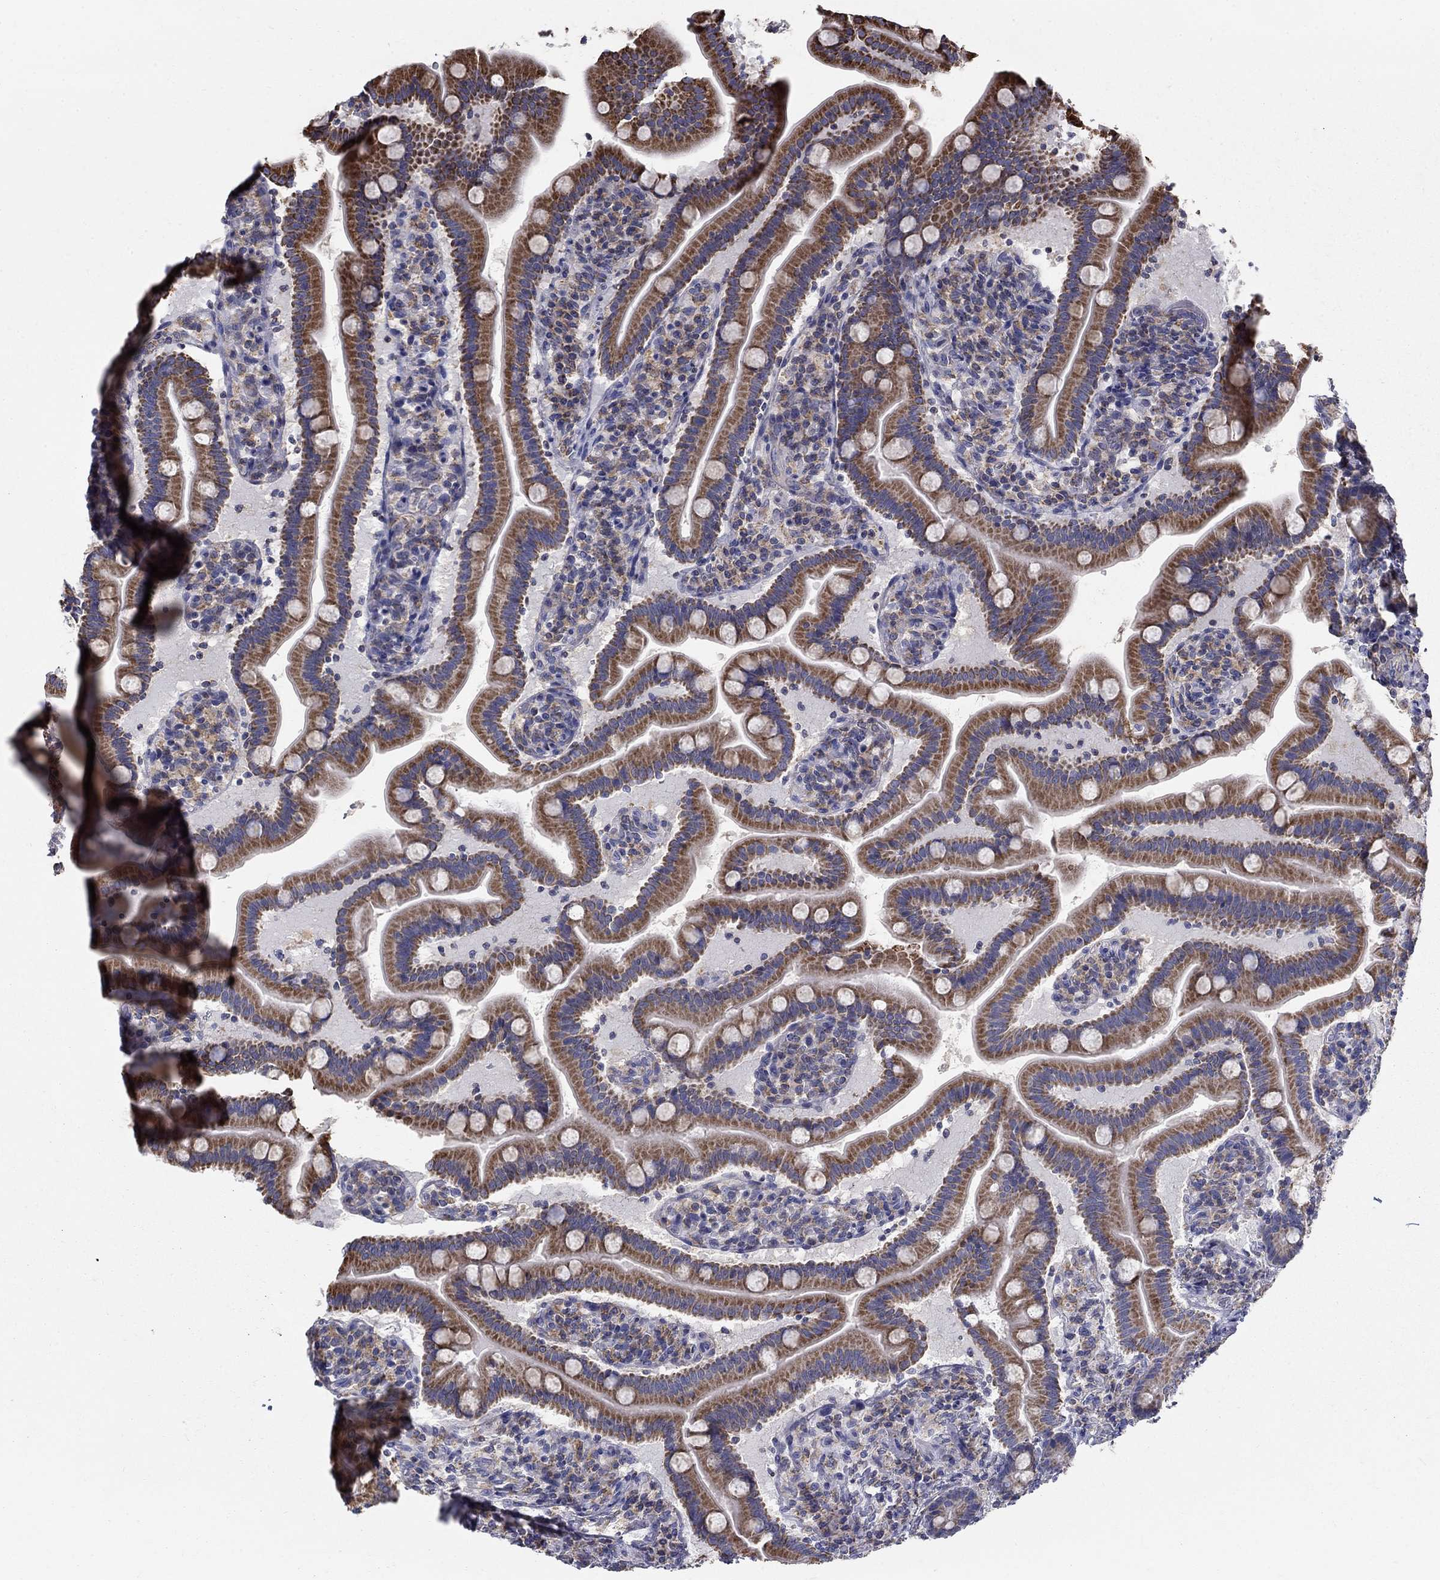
{"staining": {"intensity": "moderate", "quantity": ">75%", "location": "cytoplasmic/membranous"}, "tissue": "small intestine", "cell_type": "Glandular cells", "image_type": "normal", "snomed": [{"axis": "morphology", "description": "Normal tissue, NOS"}, {"axis": "topography", "description": "Small intestine"}], "caption": "The photomicrograph displays a brown stain indicating the presence of a protein in the cytoplasmic/membranous of glandular cells in small intestine.", "gene": "NME5", "patient": {"sex": "male", "age": 66}}